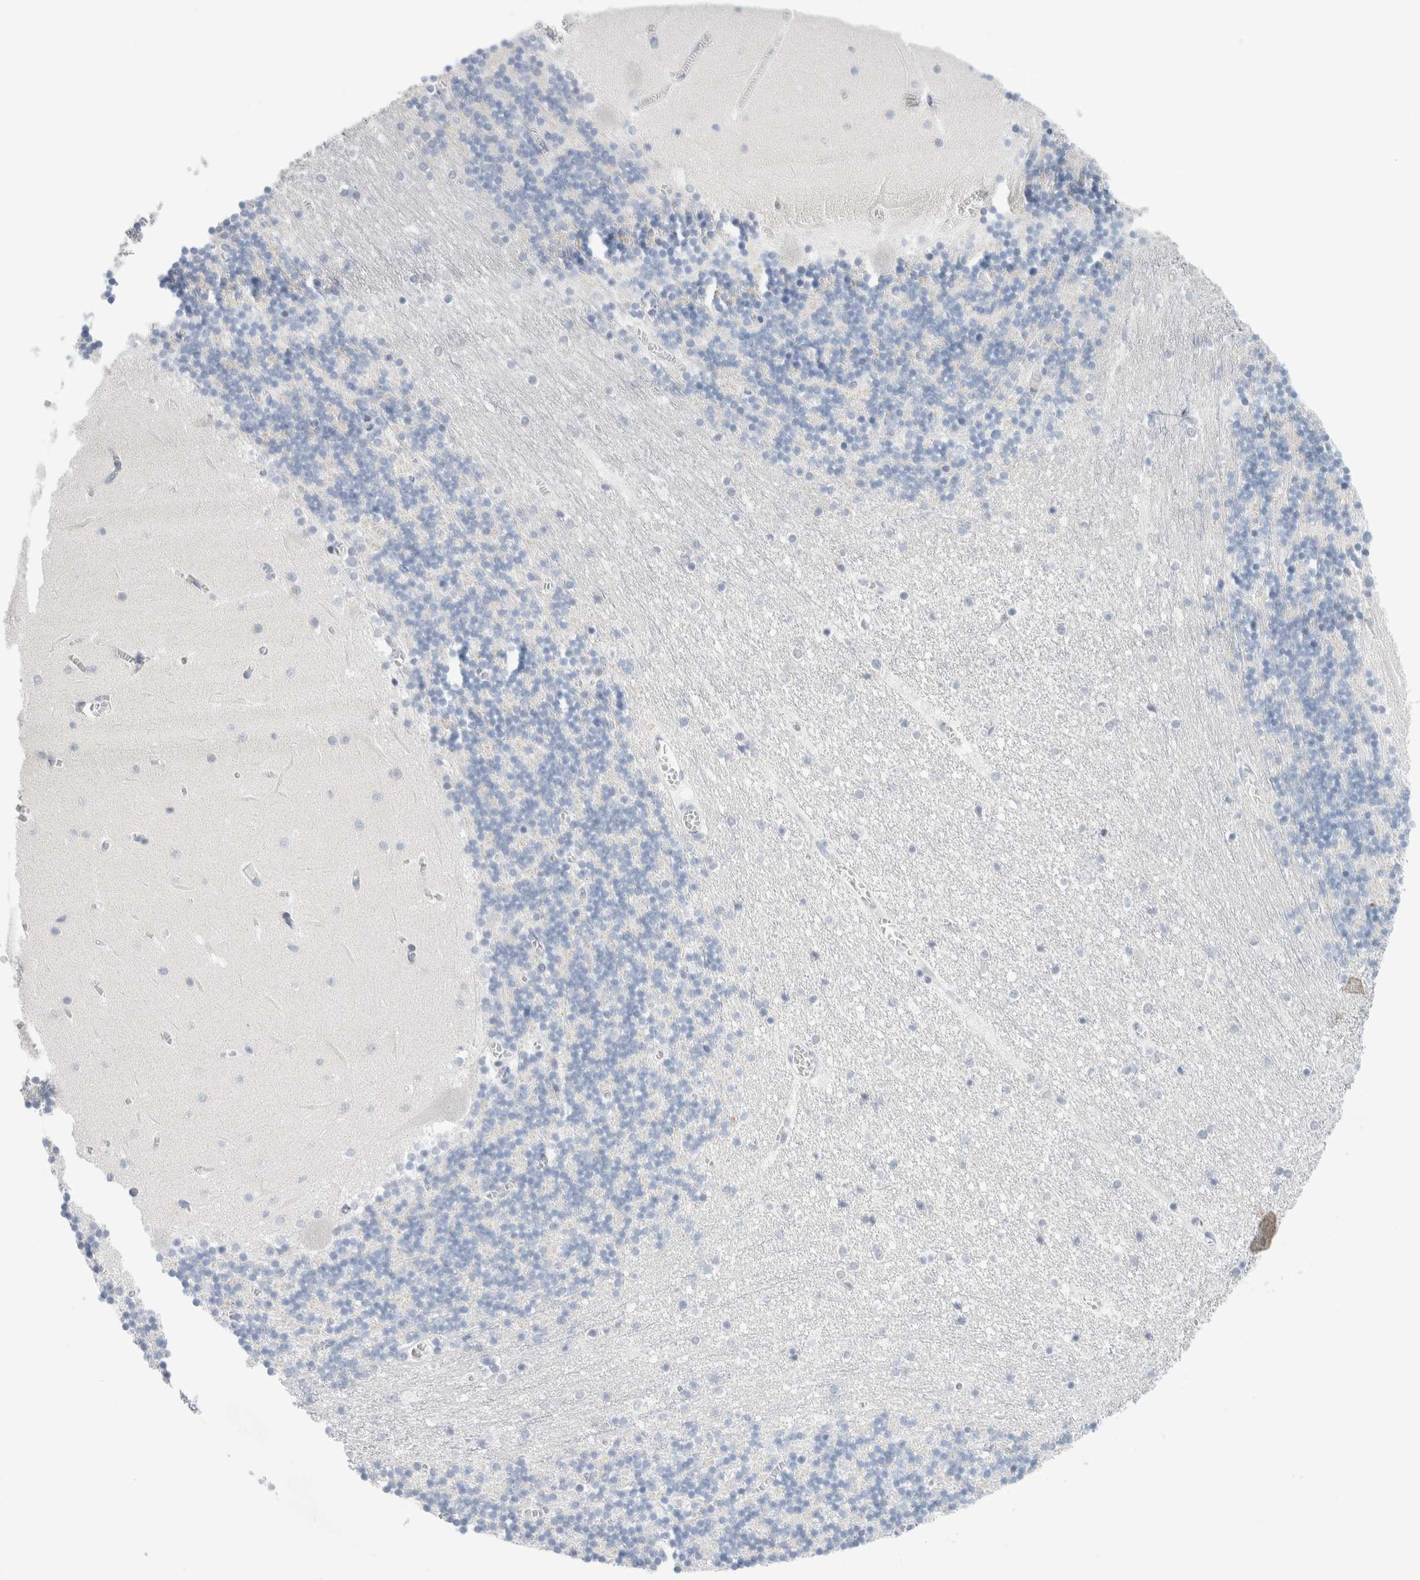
{"staining": {"intensity": "negative", "quantity": "none", "location": "none"}, "tissue": "cerebellum", "cell_type": "Cells in granular layer", "image_type": "normal", "snomed": [{"axis": "morphology", "description": "Normal tissue, NOS"}, {"axis": "topography", "description": "Cerebellum"}], "caption": "Immunohistochemical staining of benign human cerebellum demonstrates no significant positivity in cells in granular layer.", "gene": "SLC22A12", "patient": {"sex": "female", "age": 28}}